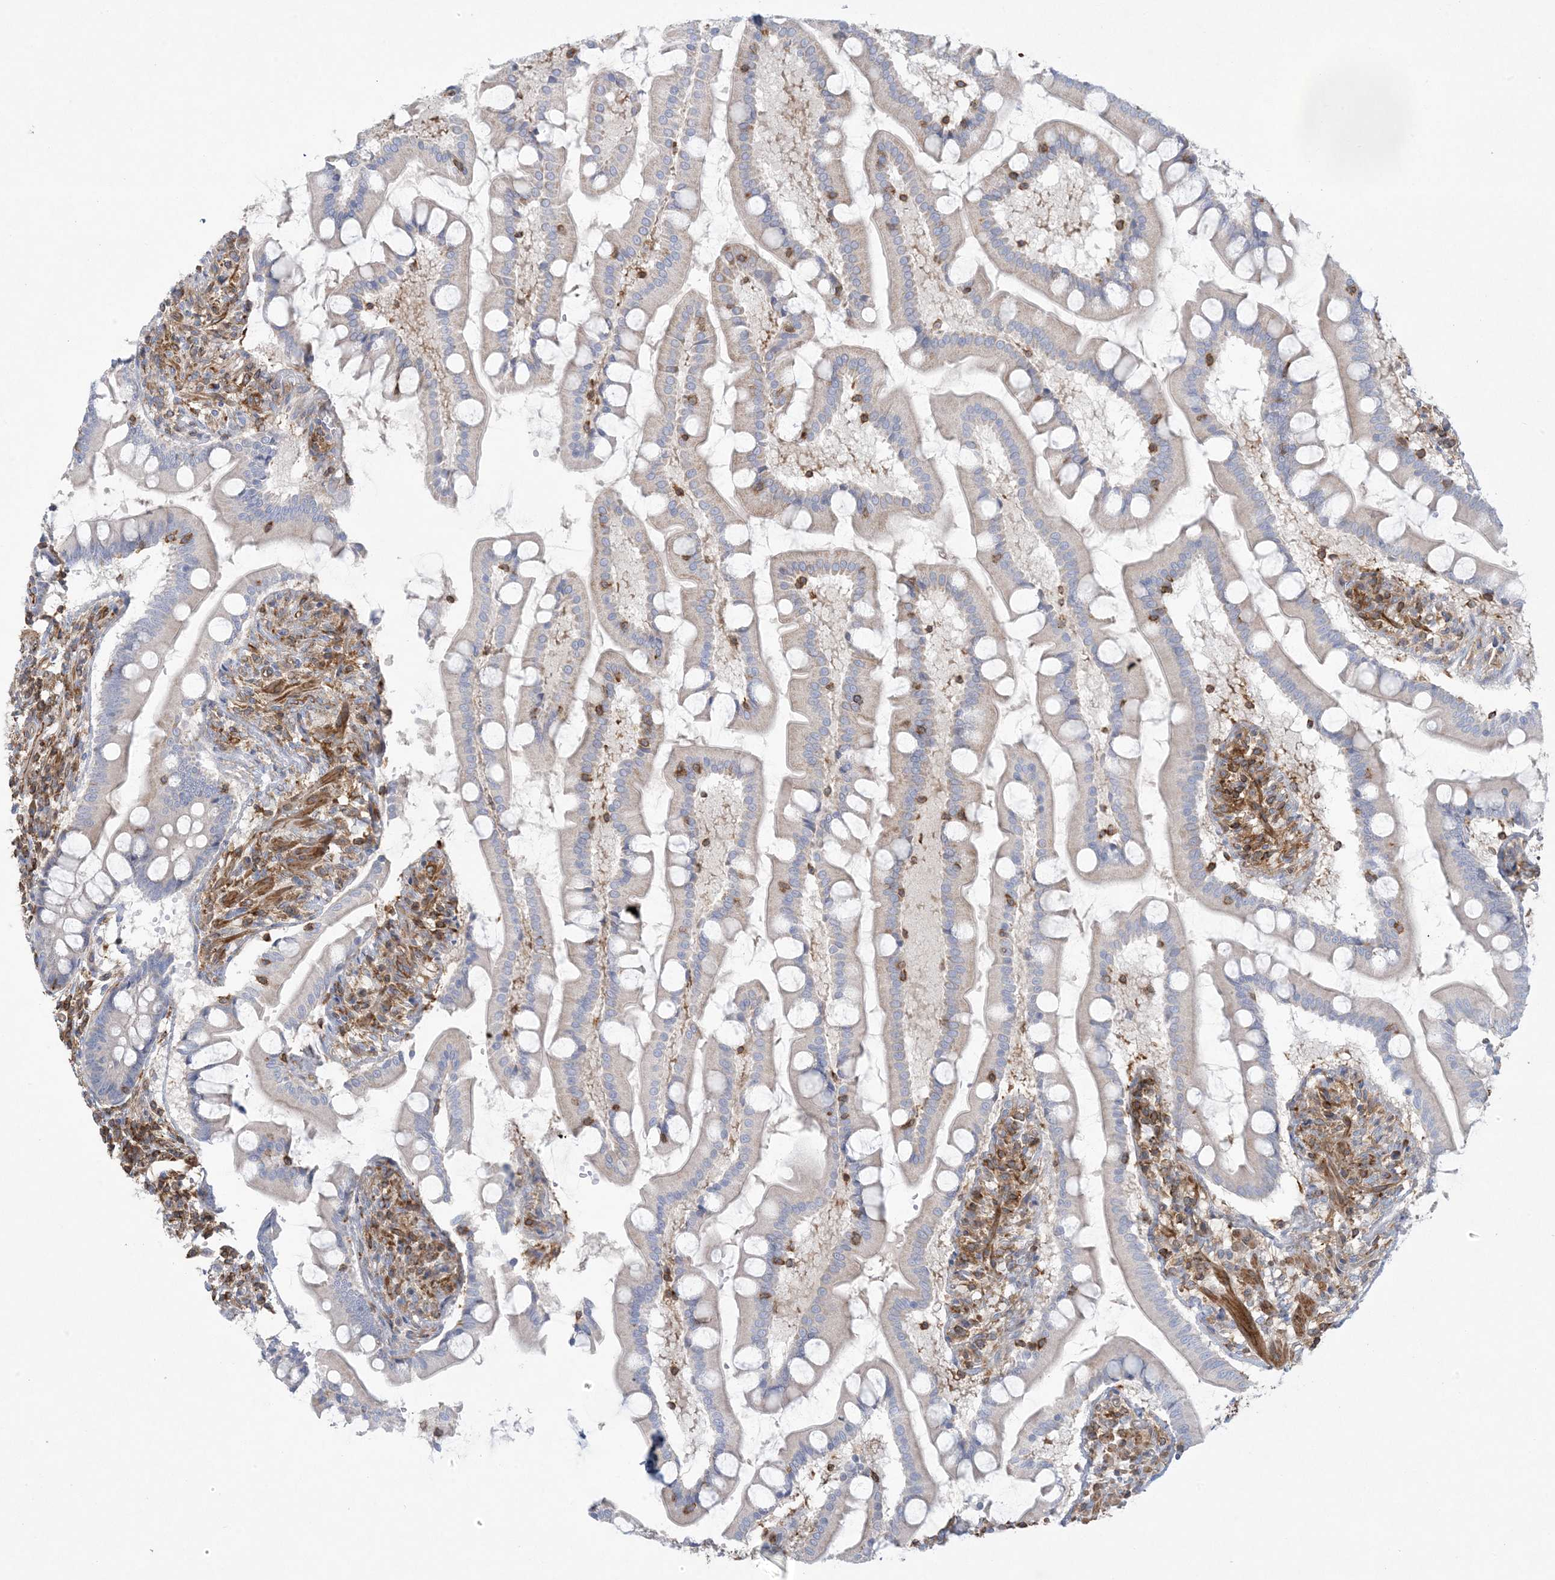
{"staining": {"intensity": "negative", "quantity": "none", "location": "none"}, "tissue": "small intestine", "cell_type": "Glandular cells", "image_type": "normal", "snomed": [{"axis": "morphology", "description": "Normal tissue, NOS"}, {"axis": "topography", "description": "Small intestine"}], "caption": "Normal small intestine was stained to show a protein in brown. There is no significant positivity in glandular cells. (DAB immunohistochemistry (IHC) visualized using brightfield microscopy, high magnification).", "gene": "ARHGAP30", "patient": {"sex": "male", "age": 41}}